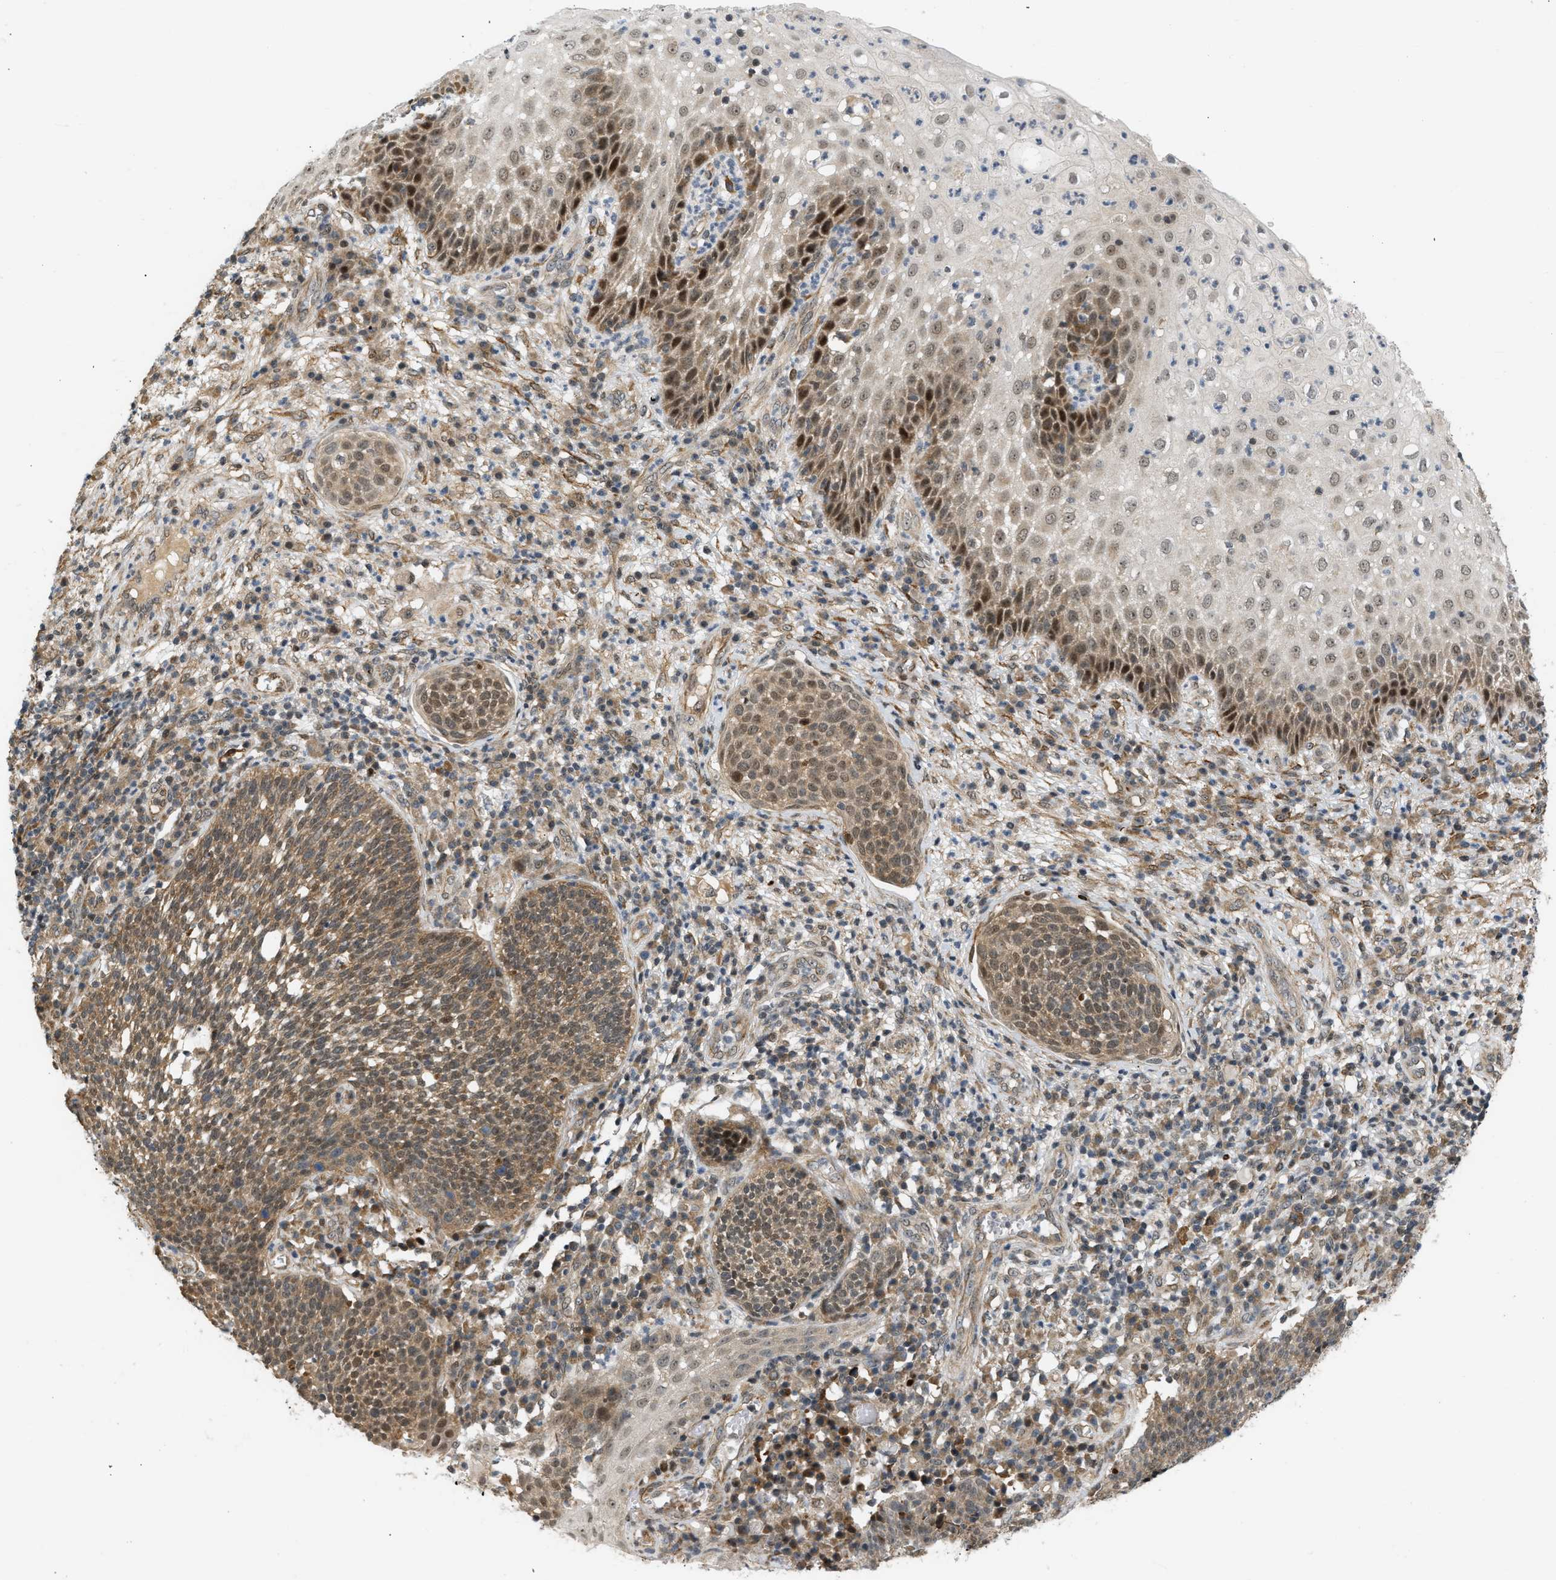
{"staining": {"intensity": "moderate", "quantity": ">75%", "location": "cytoplasmic/membranous"}, "tissue": "cervical cancer", "cell_type": "Tumor cells", "image_type": "cancer", "snomed": [{"axis": "morphology", "description": "Squamous cell carcinoma, NOS"}, {"axis": "topography", "description": "Cervix"}], "caption": "Human squamous cell carcinoma (cervical) stained with a protein marker exhibits moderate staining in tumor cells.", "gene": "BAG1", "patient": {"sex": "female", "age": 34}}